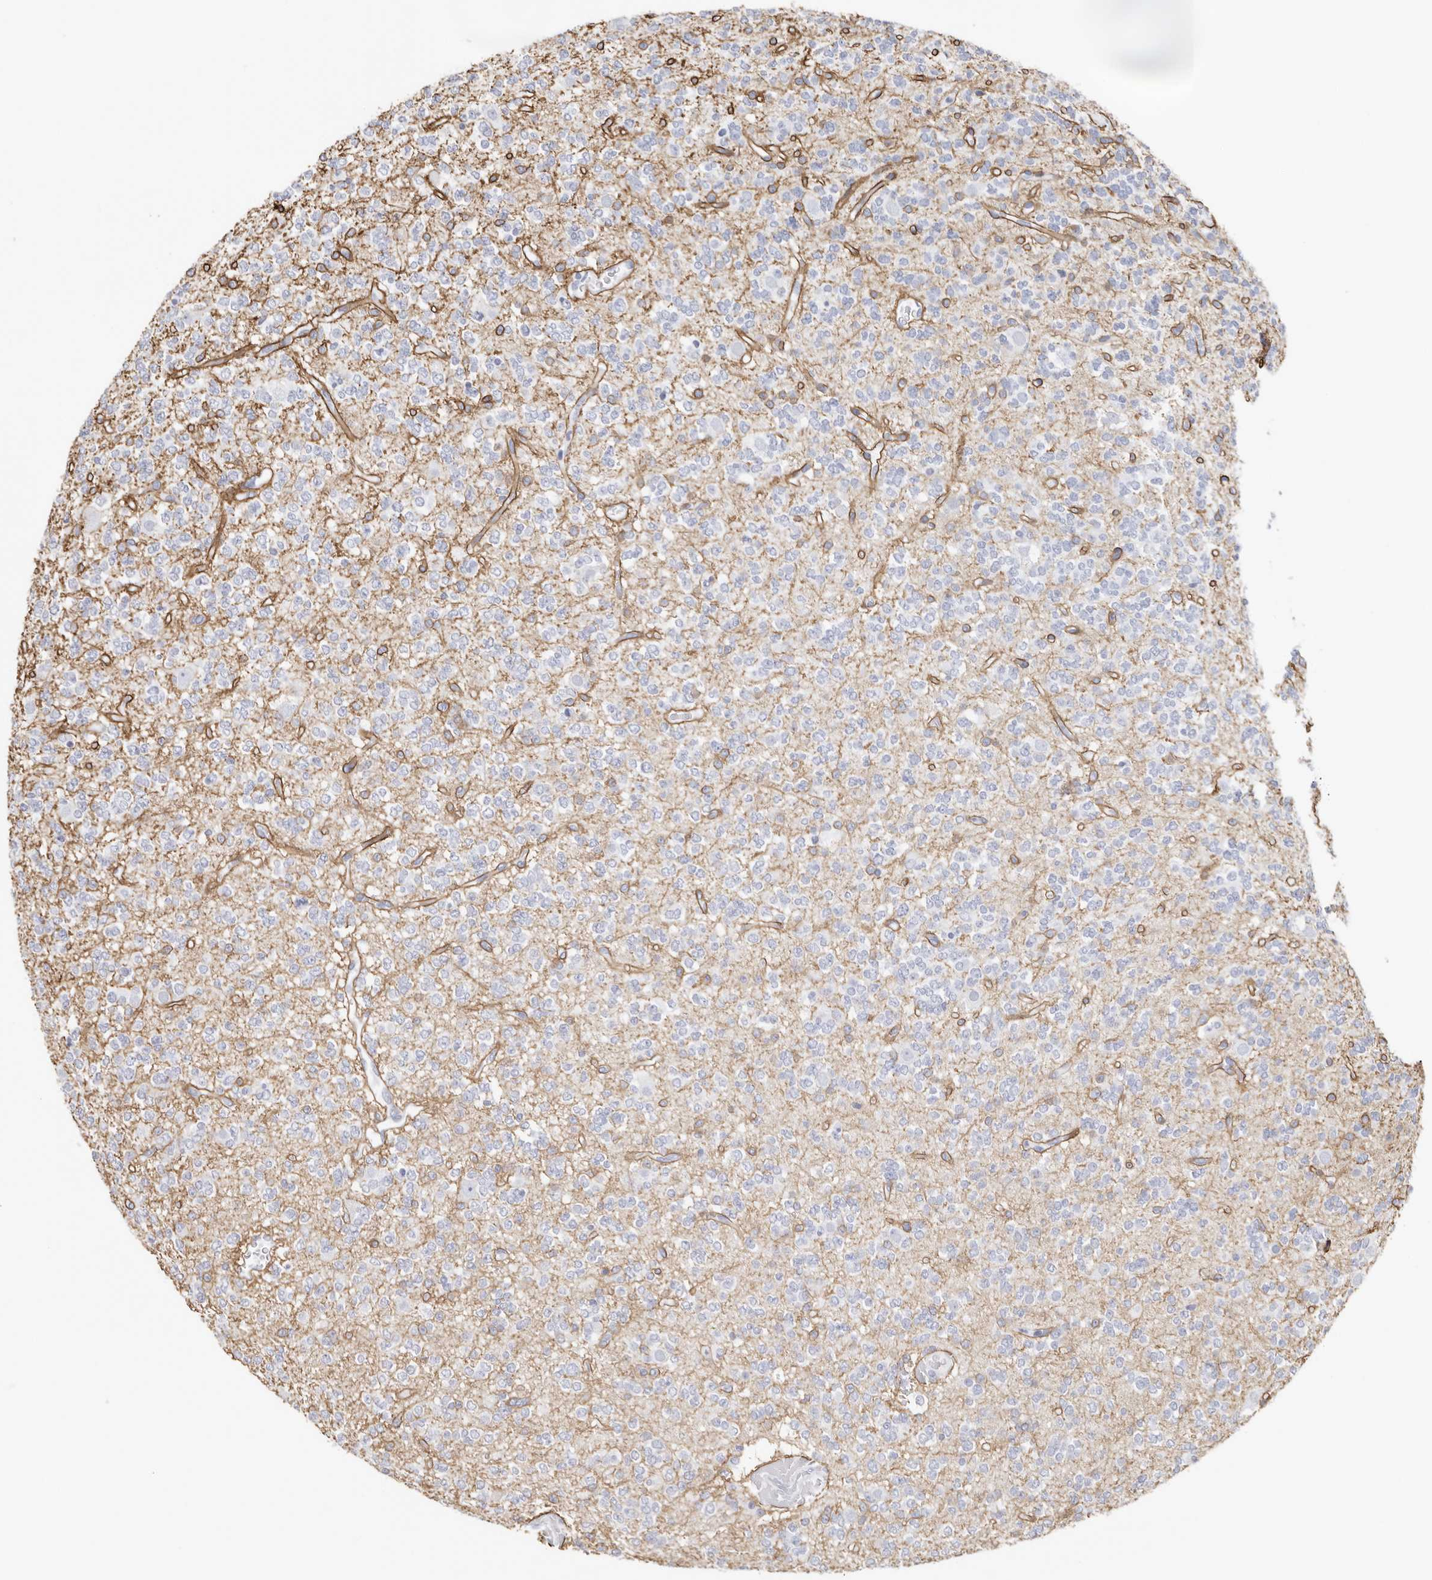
{"staining": {"intensity": "negative", "quantity": "none", "location": "none"}, "tissue": "glioma", "cell_type": "Tumor cells", "image_type": "cancer", "snomed": [{"axis": "morphology", "description": "Glioma, malignant, Low grade"}, {"axis": "topography", "description": "Brain"}], "caption": "Tumor cells are negative for protein expression in human malignant glioma (low-grade).", "gene": "PKDCC", "patient": {"sex": "male", "age": 38}}